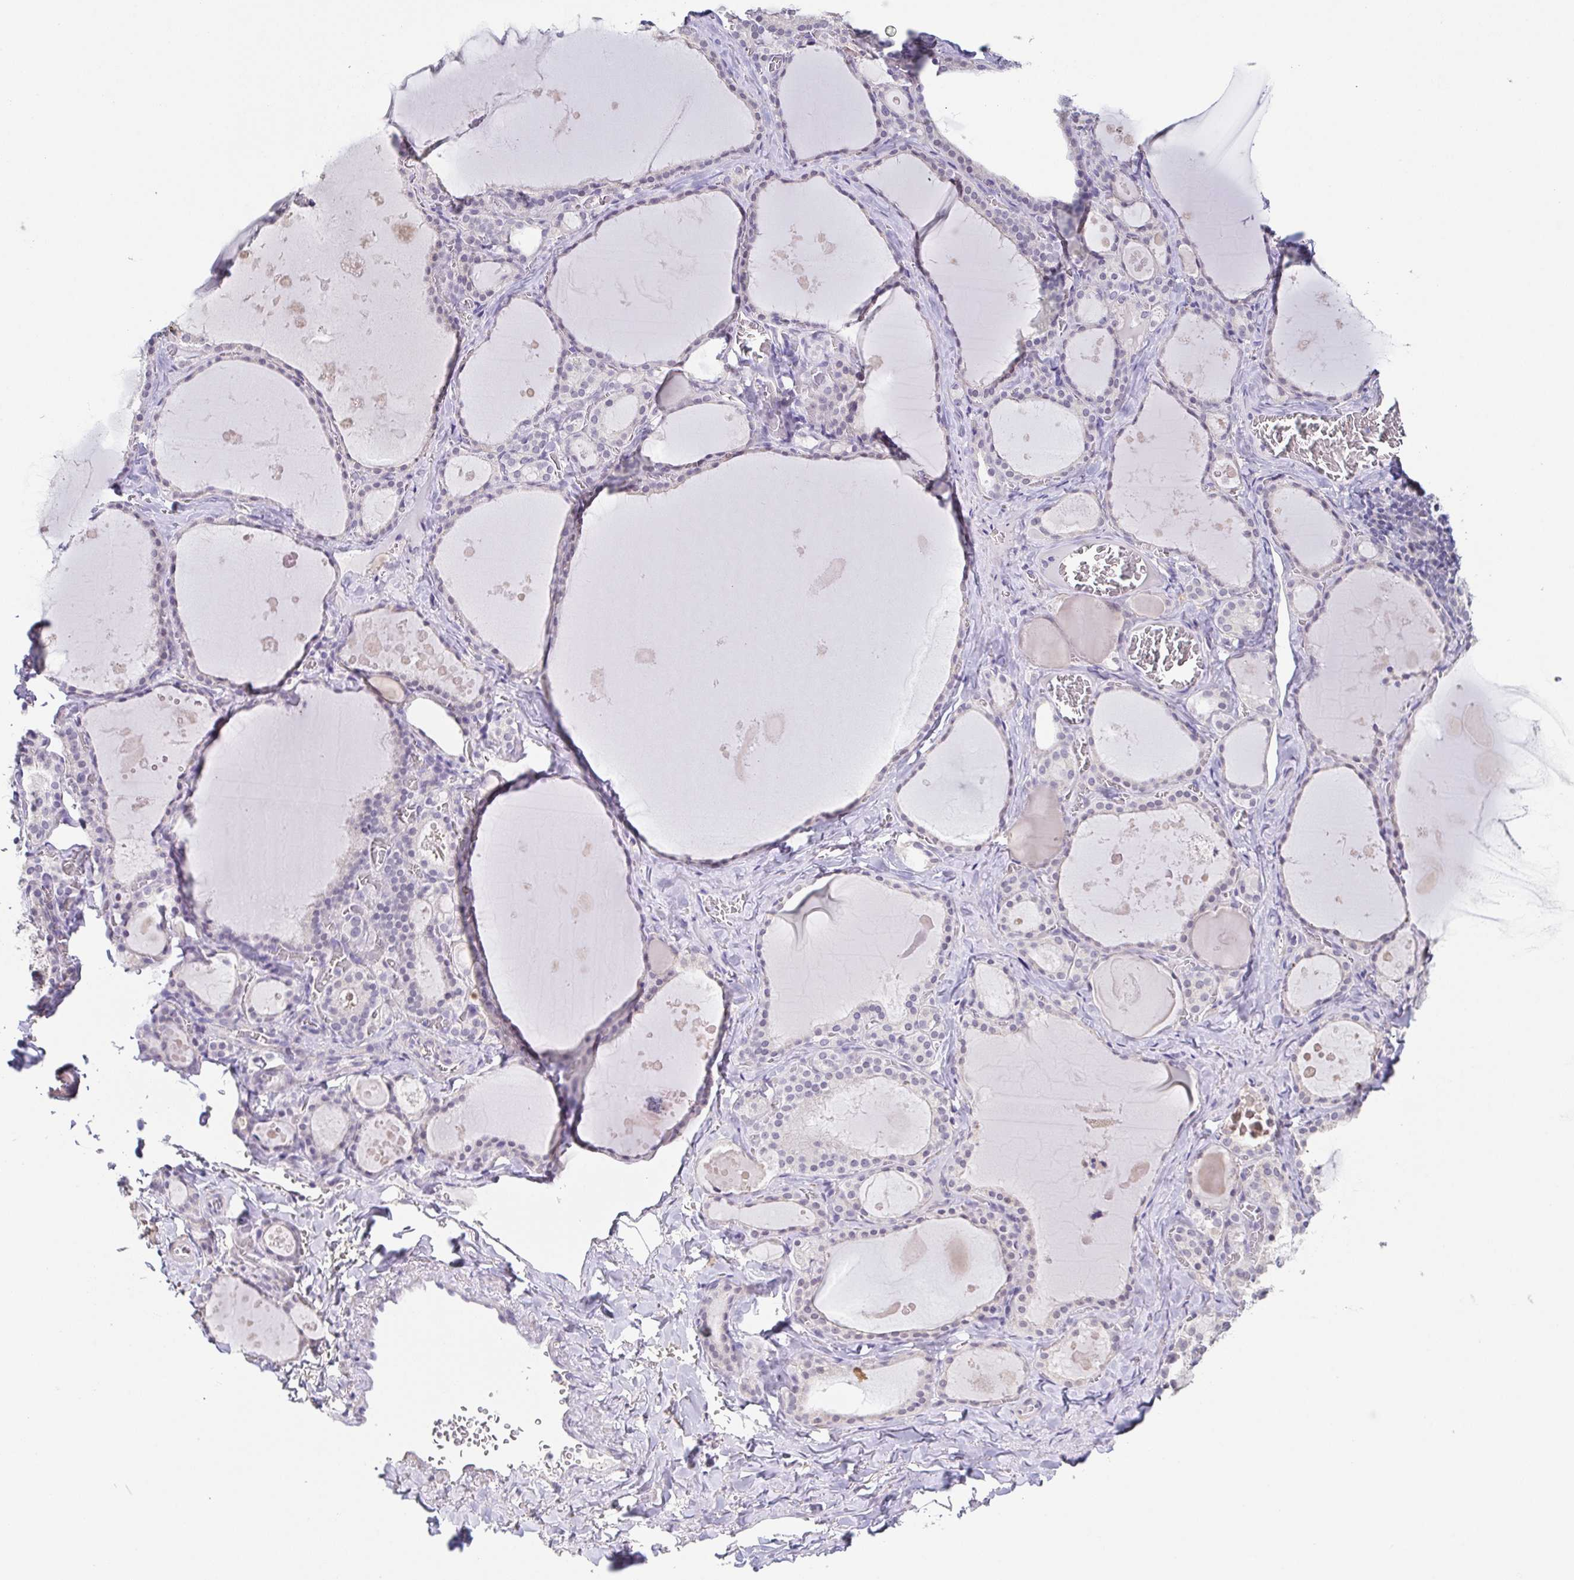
{"staining": {"intensity": "weak", "quantity": "<25%", "location": "nuclear"}, "tissue": "thyroid gland", "cell_type": "Glandular cells", "image_type": "normal", "snomed": [{"axis": "morphology", "description": "Normal tissue, NOS"}, {"axis": "topography", "description": "Thyroid gland"}], "caption": "Immunohistochemical staining of unremarkable human thyroid gland demonstrates no significant staining in glandular cells. (DAB (3,3'-diaminobenzidine) immunohistochemistry (IHC), high magnification).", "gene": "NEFH", "patient": {"sex": "male", "age": 56}}